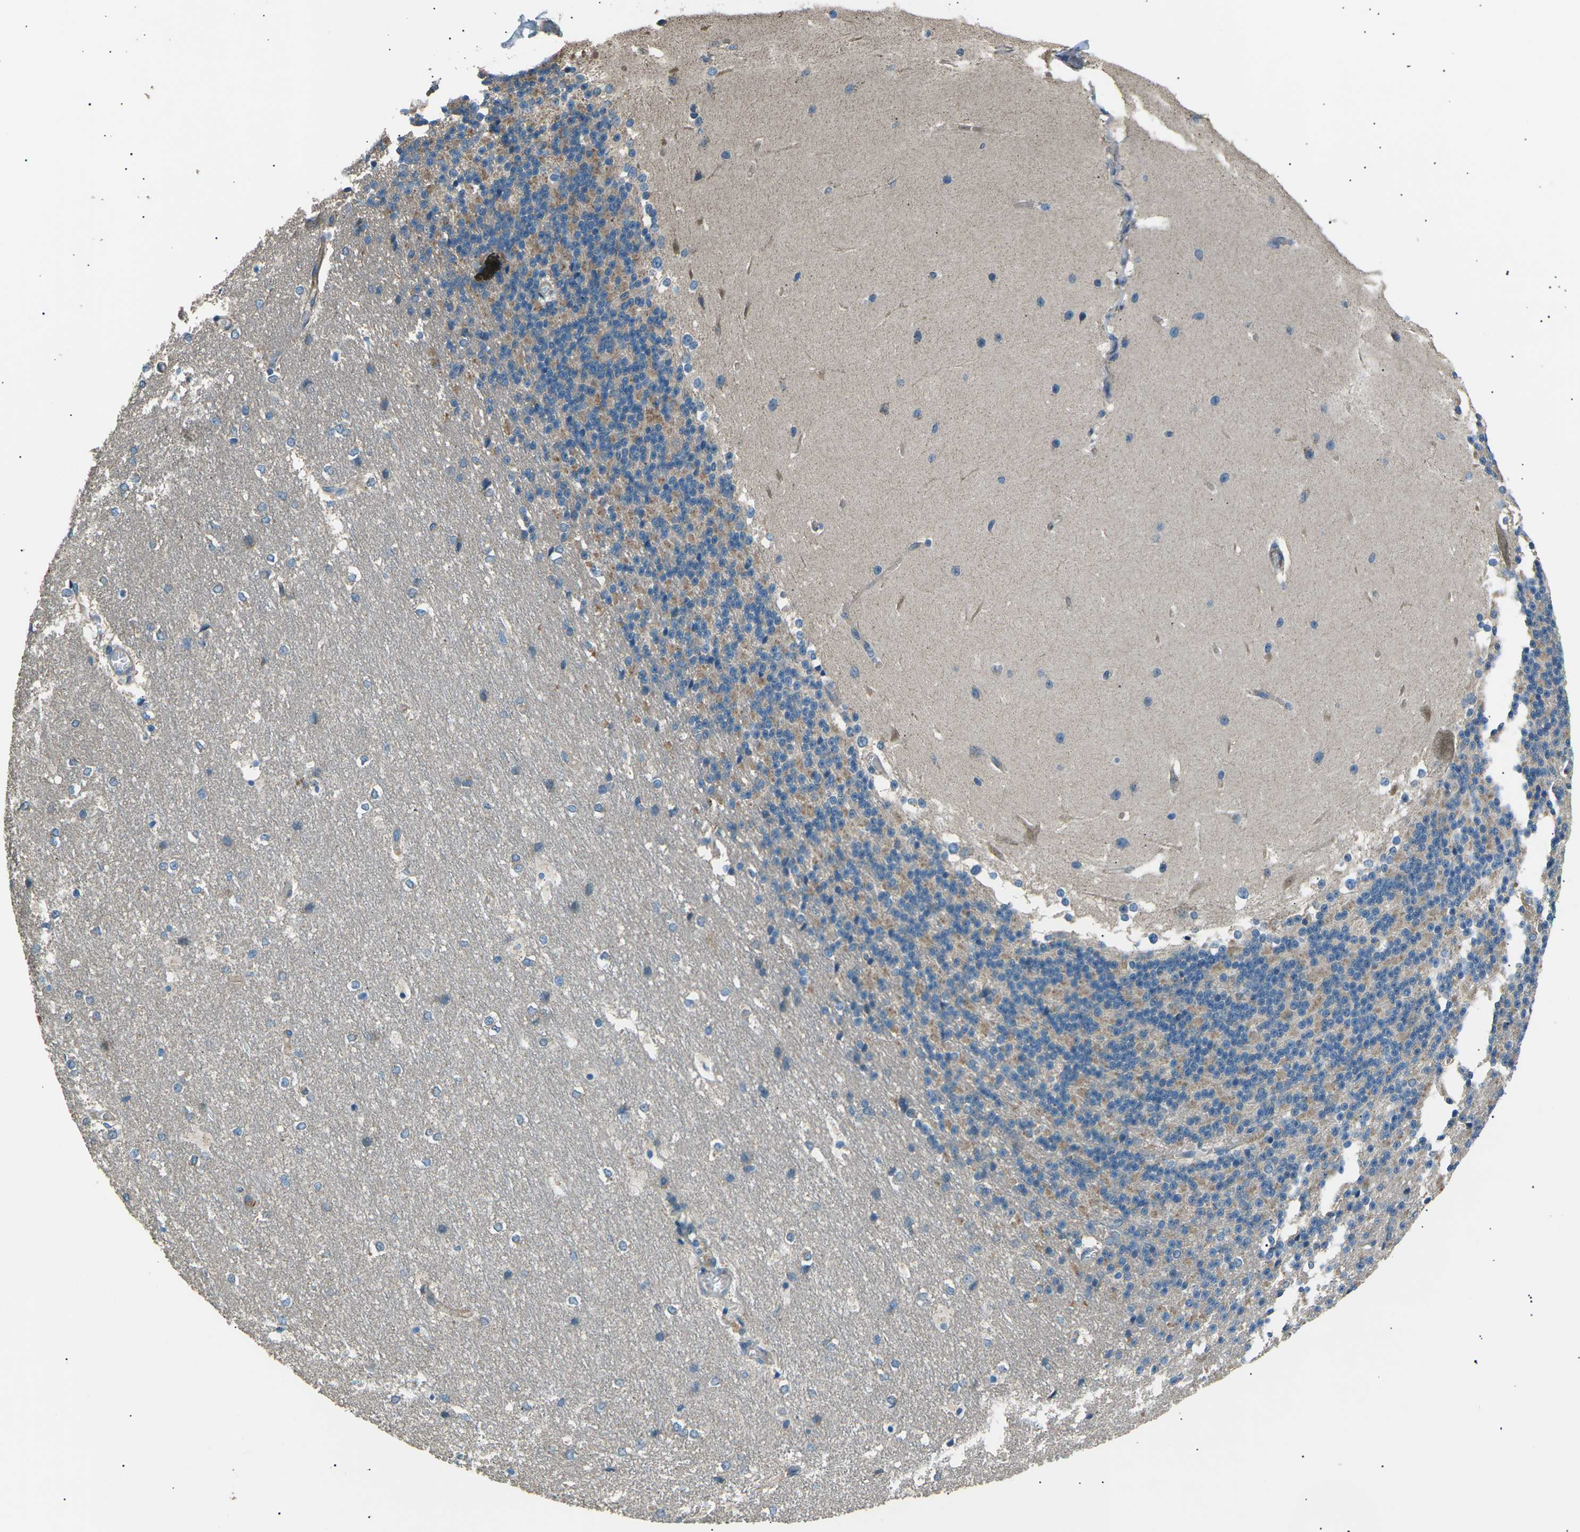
{"staining": {"intensity": "moderate", "quantity": "<25%", "location": "cytoplasmic/membranous"}, "tissue": "cerebellum", "cell_type": "Cells in granular layer", "image_type": "normal", "snomed": [{"axis": "morphology", "description": "Normal tissue, NOS"}, {"axis": "topography", "description": "Cerebellum"}], "caption": "The immunohistochemical stain labels moderate cytoplasmic/membranous expression in cells in granular layer of benign cerebellum. (Brightfield microscopy of DAB IHC at high magnification).", "gene": "SLK", "patient": {"sex": "female", "age": 19}}